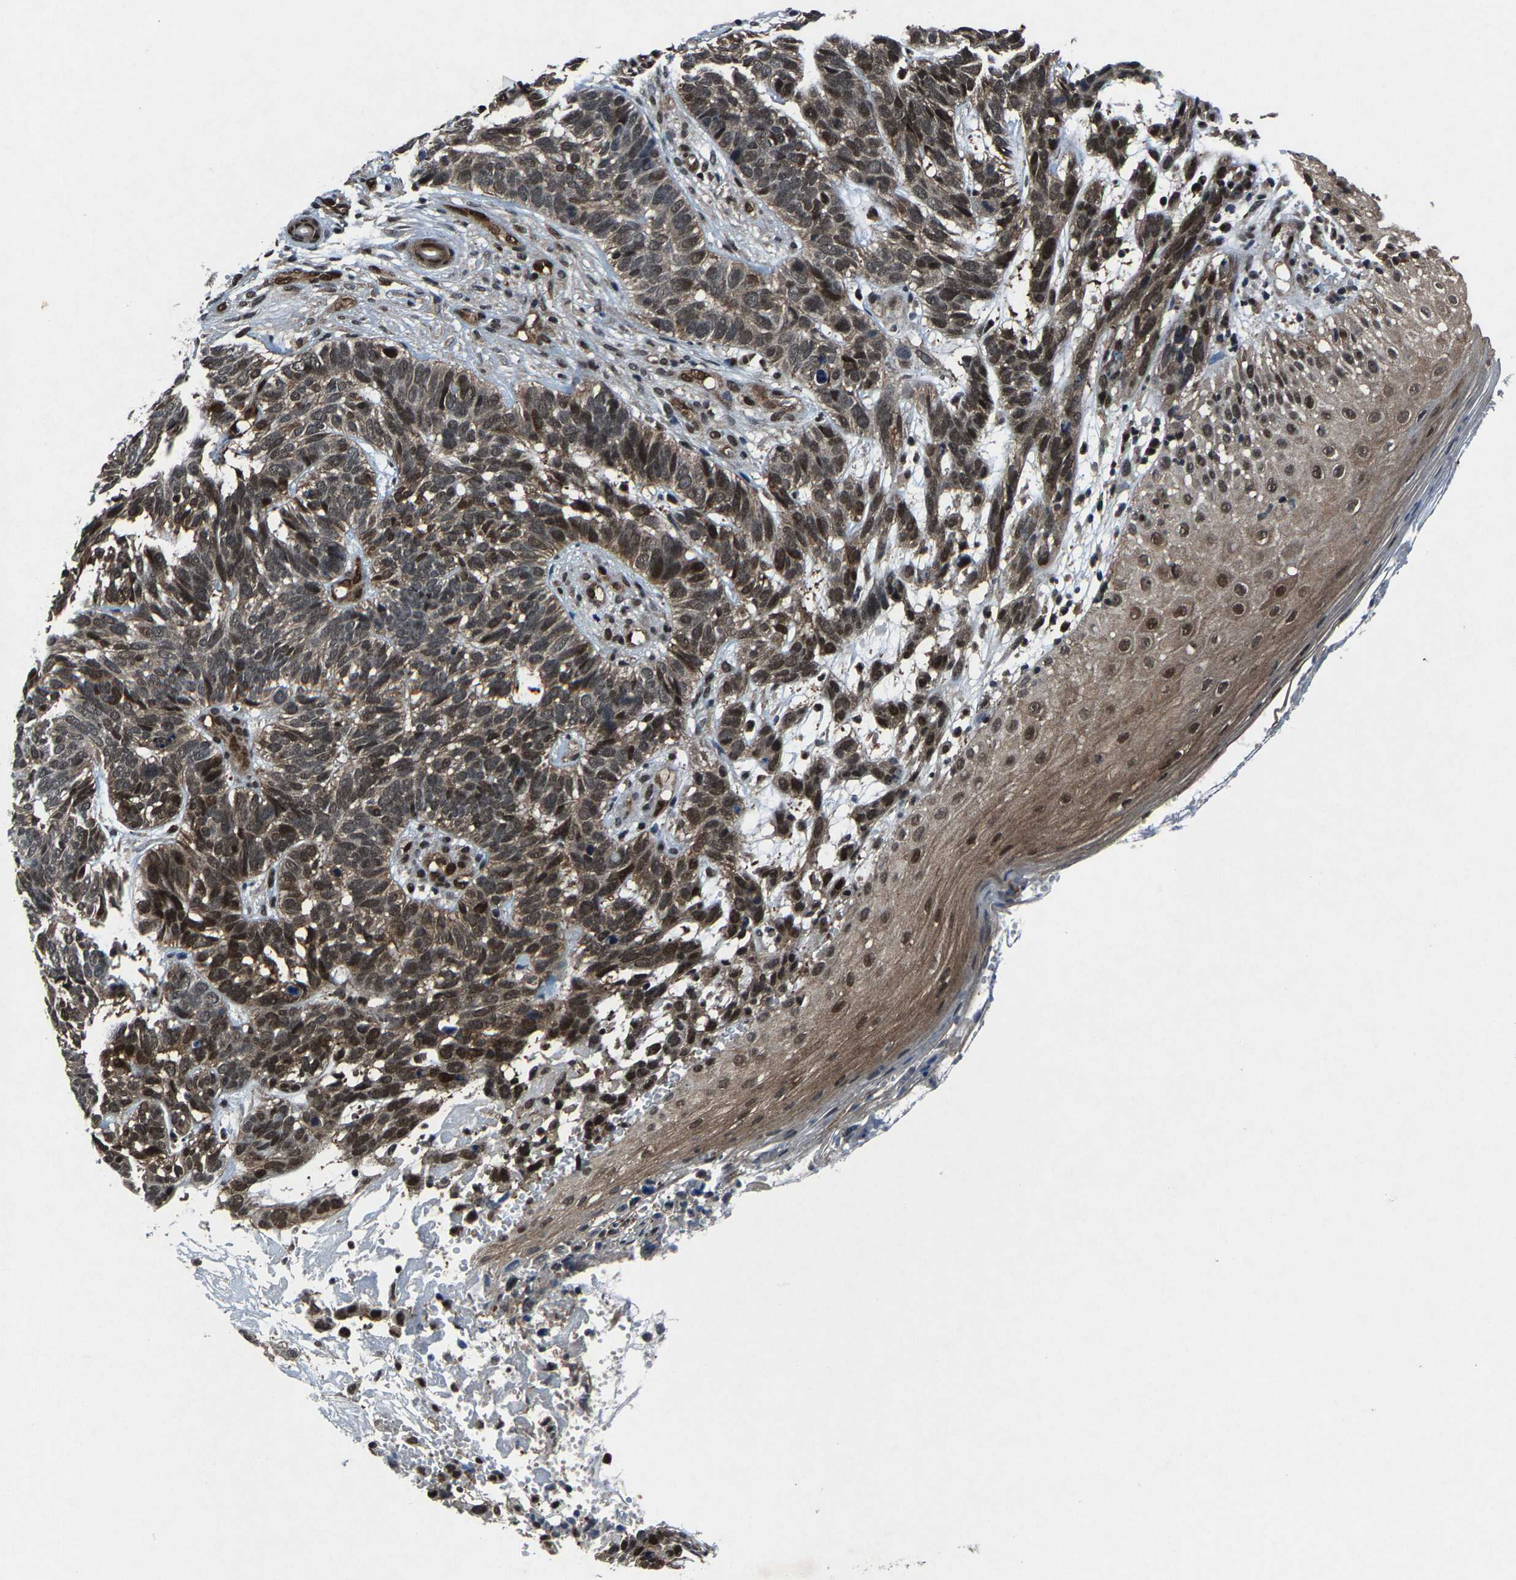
{"staining": {"intensity": "strong", "quantity": "25%-75%", "location": "cytoplasmic/membranous,nuclear"}, "tissue": "skin cancer", "cell_type": "Tumor cells", "image_type": "cancer", "snomed": [{"axis": "morphology", "description": "Basal cell carcinoma"}, {"axis": "topography", "description": "Skin"}], "caption": "Immunohistochemistry micrograph of neoplastic tissue: skin basal cell carcinoma stained using immunohistochemistry (IHC) displays high levels of strong protein expression localized specifically in the cytoplasmic/membranous and nuclear of tumor cells, appearing as a cytoplasmic/membranous and nuclear brown color.", "gene": "ATXN3", "patient": {"sex": "male", "age": 87}}